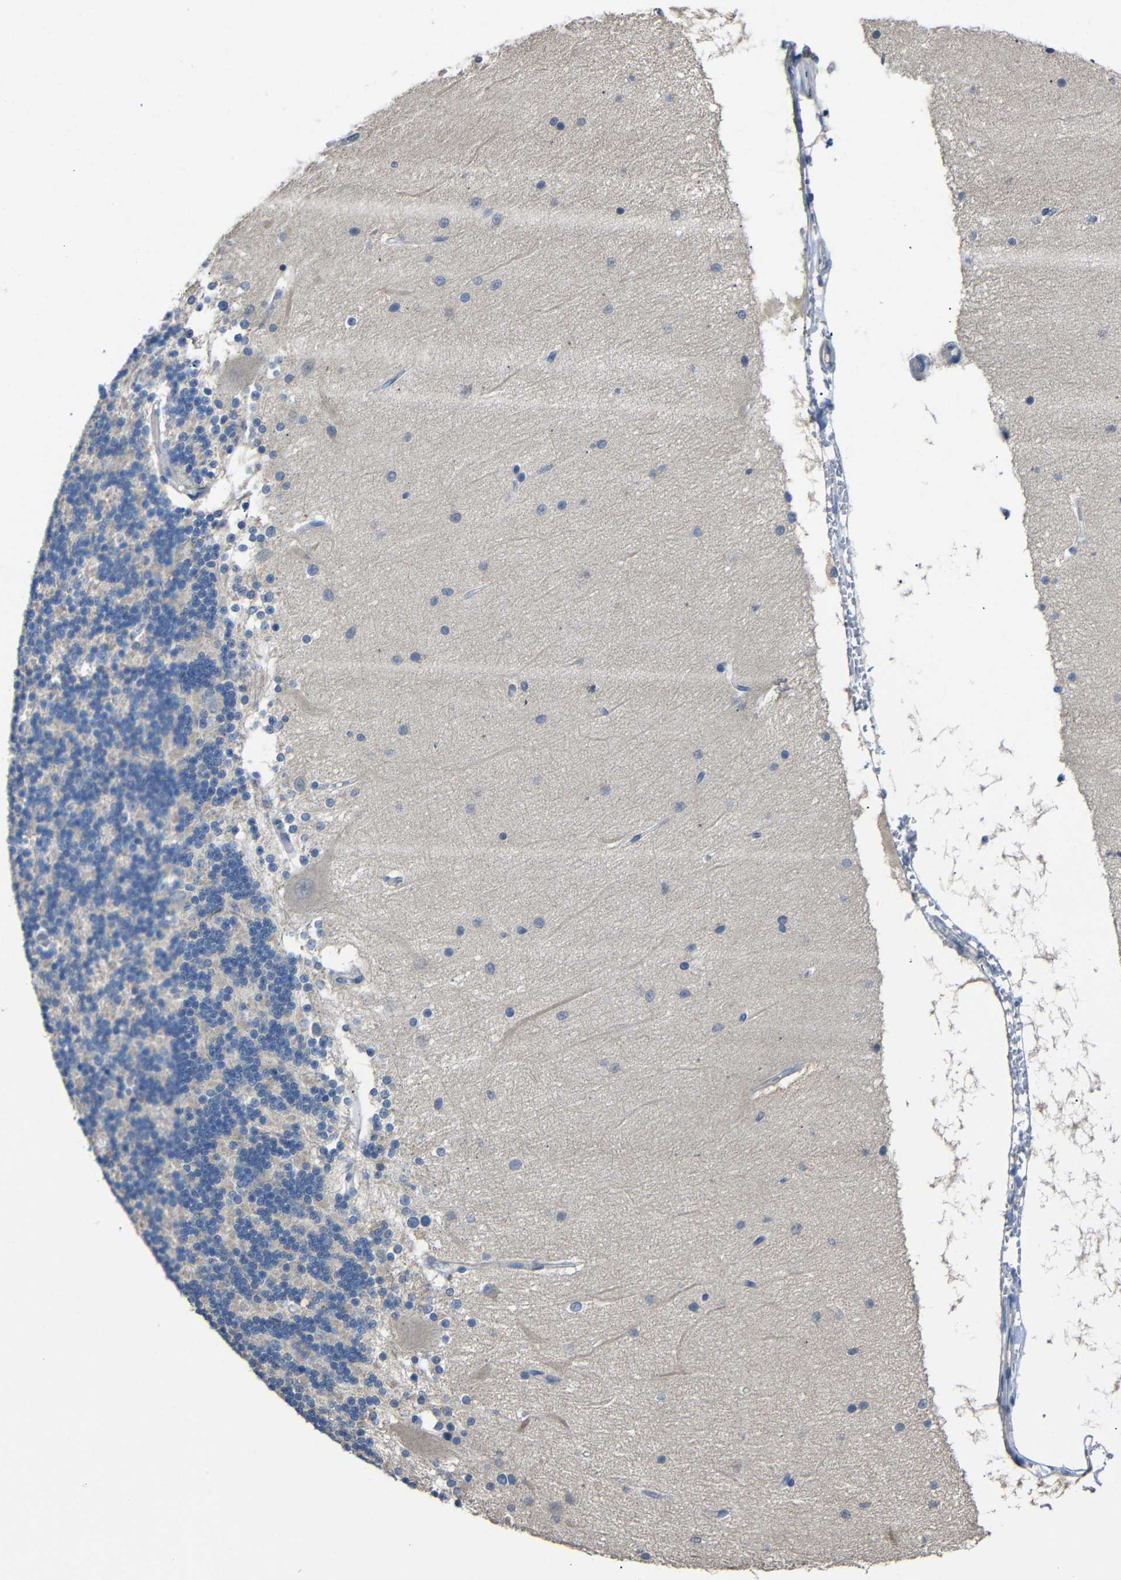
{"staining": {"intensity": "negative", "quantity": "none", "location": "none"}, "tissue": "cerebellum", "cell_type": "Cells in granular layer", "image_type": "normal", "snomed": [{"axis": "morphology", "description": "Normal tissue, NOS"}, {"axis": "topography", "description": "Cerebellum"}], "caption": "Micrograph shows no protein expression in cells in granular layer of normal cerebellum. (DAB (3,3'-diaminobenzidine) IHC, high magnification).", "gene": "HNF1A", "patient": {"sex": "female", "age": 54}}